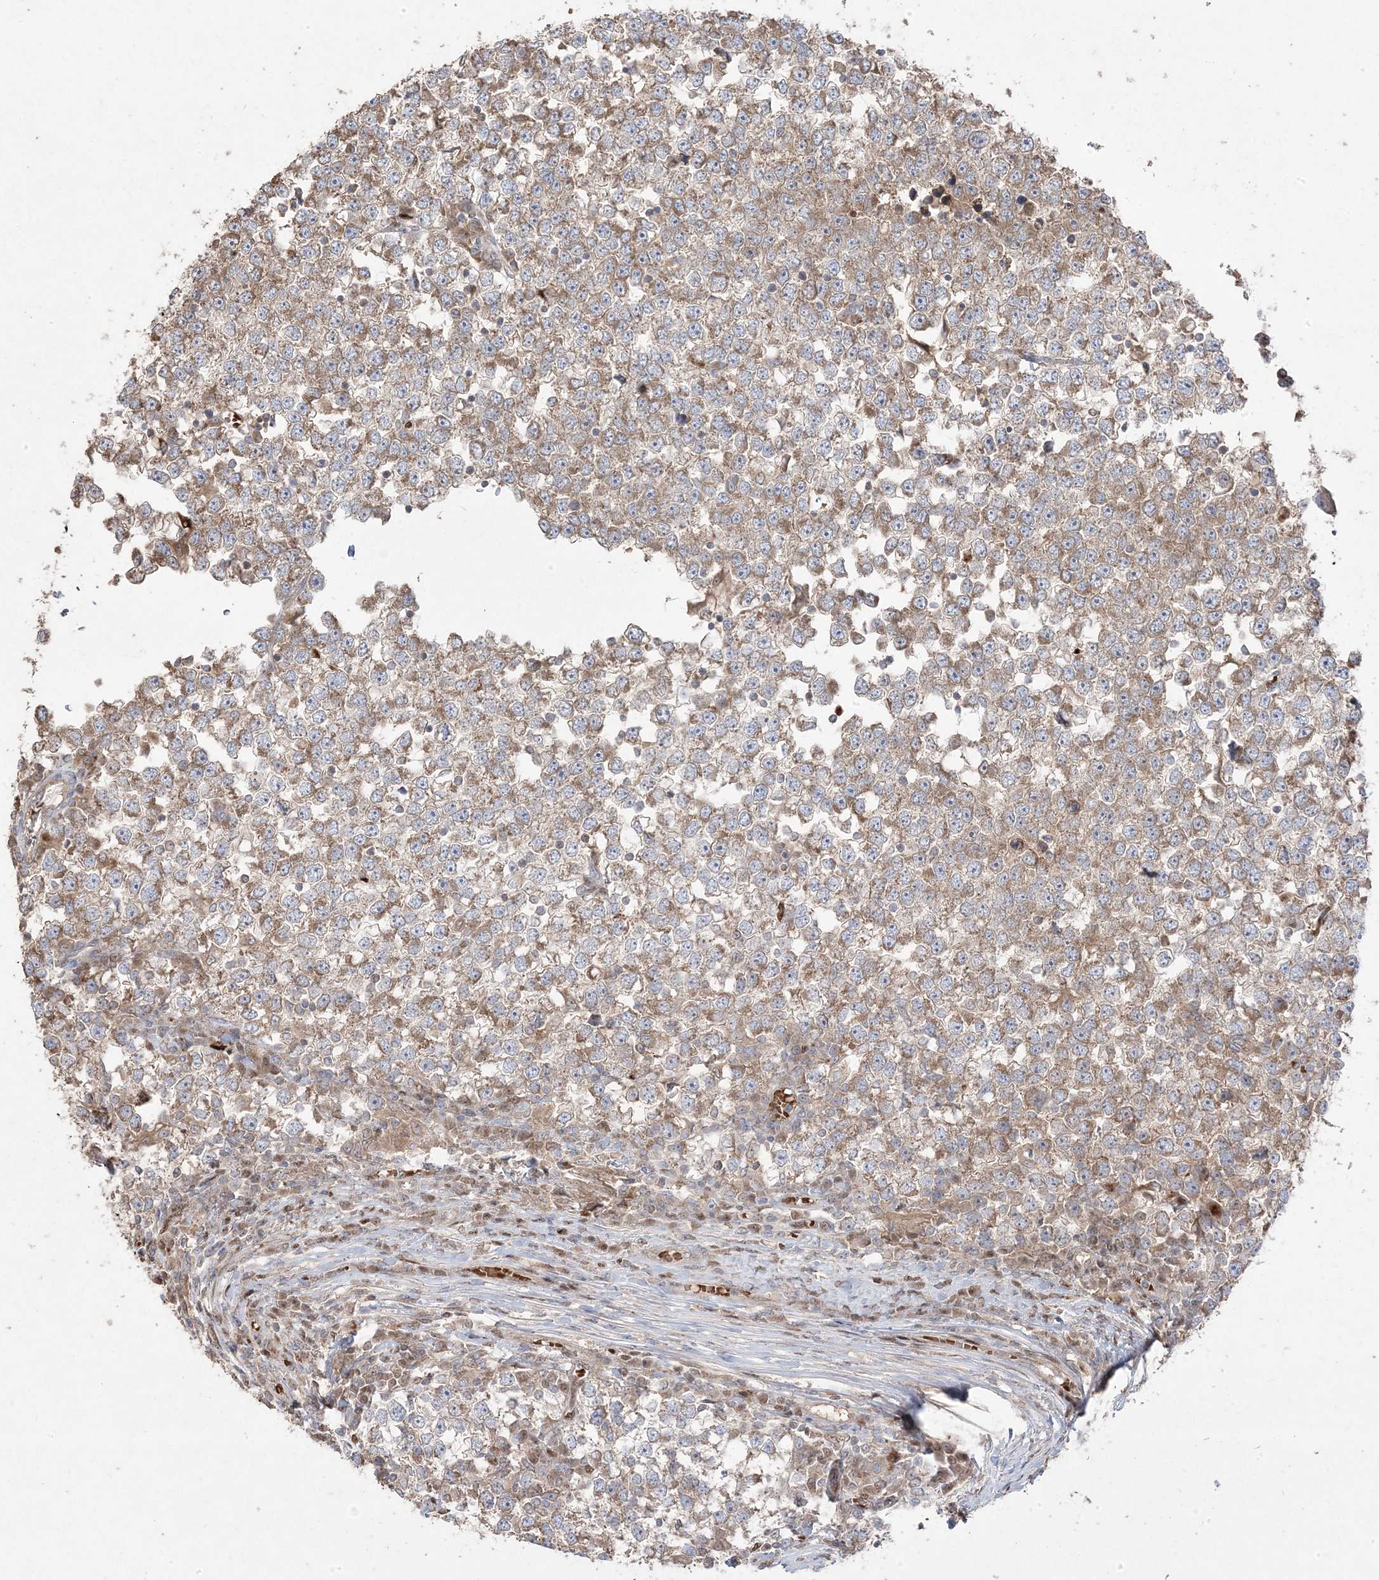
{"staining": {"intensity": "moderate", "quantity": ">75%", "location": "cytoplasmic/membranous"}, "tissue": "testis cancer", "cell_type": "Tumor cells", "image_type": "cancer", "snomed": [{"axis": "morphology", "description": "Seminoma, NOS"}, {"axis": "topography", "description": "Testis"}], "caption": "An immunohistochemistry (IHC) photomicrograph of tumor tissue is shown. Protein staining in brown labels moderate cytoplasmic/membranous positivity in testis cancer (seminoma) within tumor cells. (Brightfield microscopy of DAB IHC at high magnification).", "gene": "PPOX", "patient": {"sex": "male", "age": 65}}